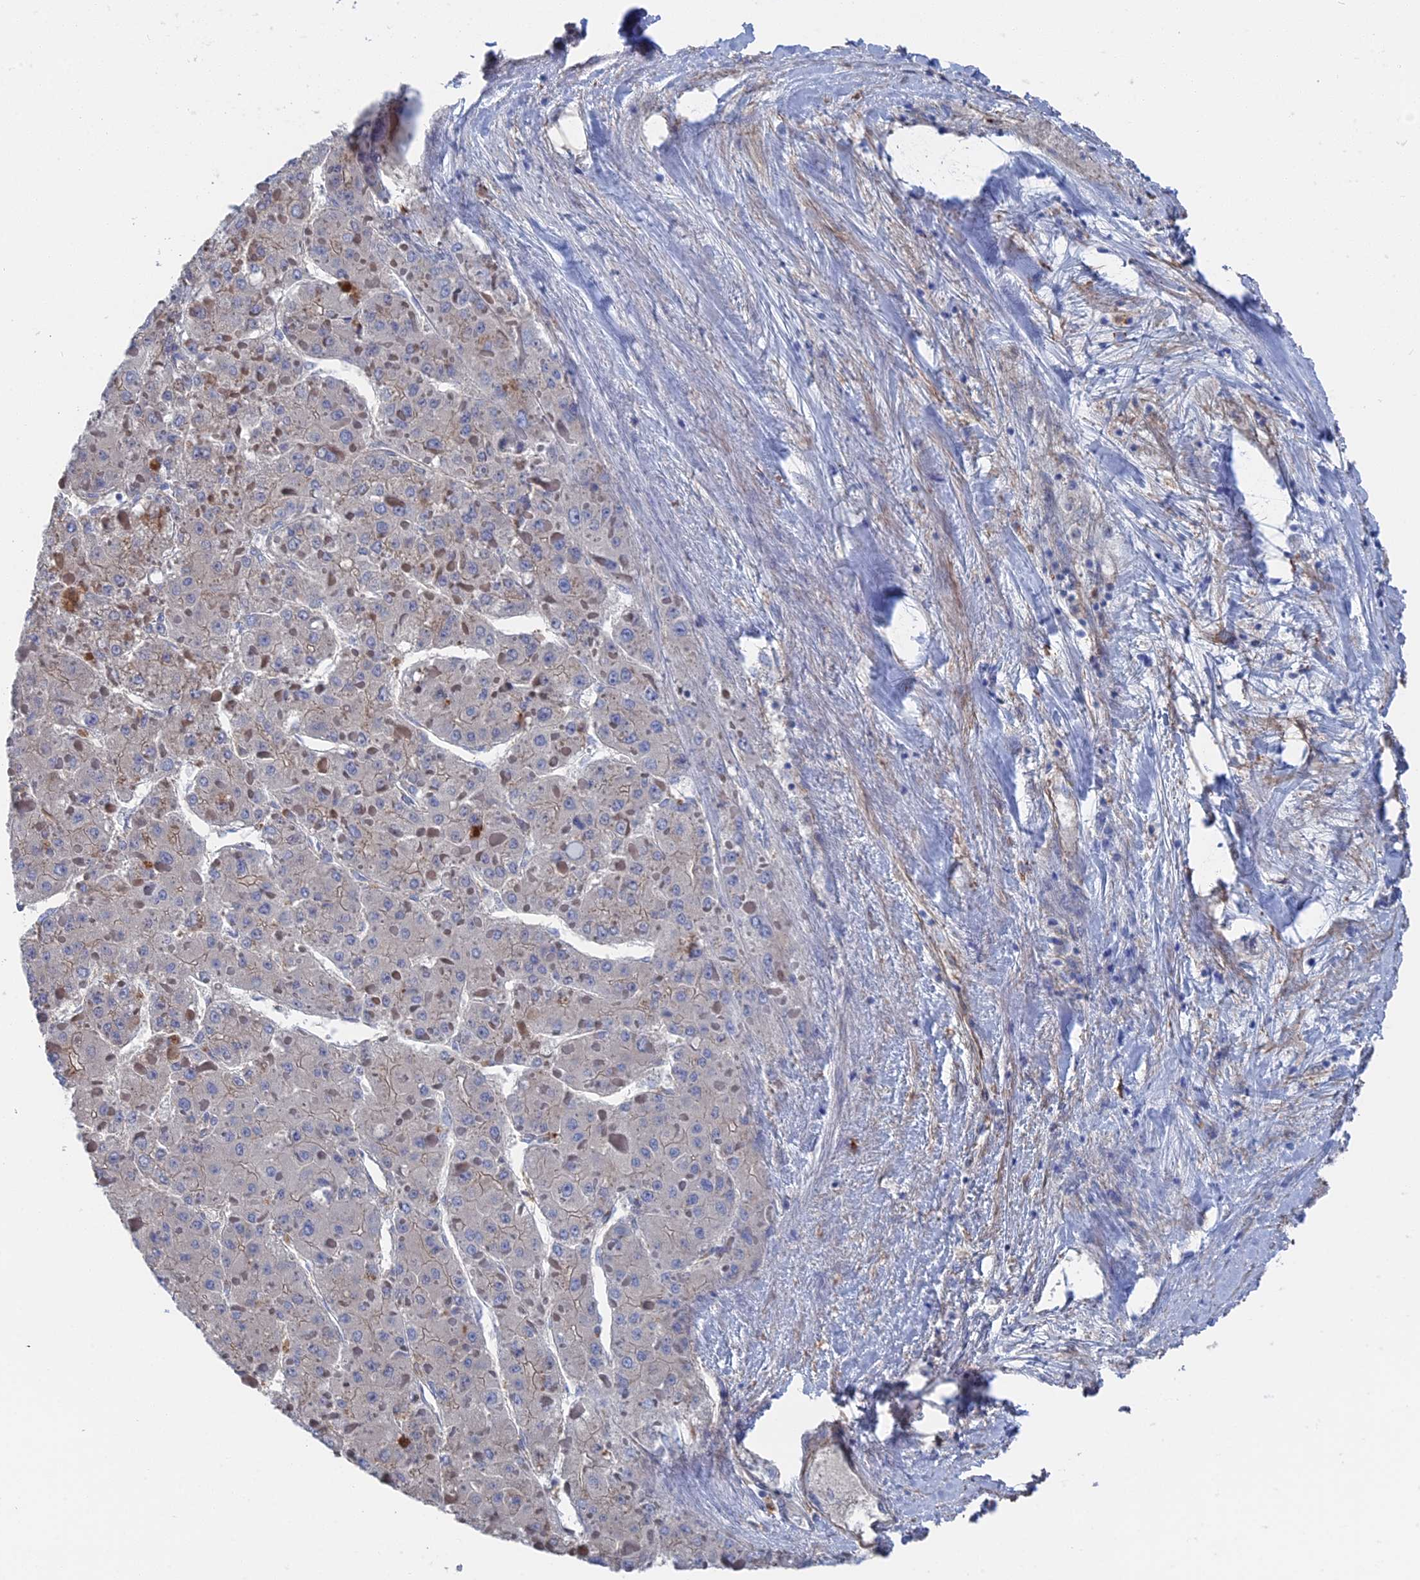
{"staining": {"intensity": "negative", "quantity": "none", "location": "none"}, "tissue": "liver cancer", "cell_type": "Tumor cells", "image_type": "cancer", "snomed": [{"axis": "morphology", "description": "Carcinoma, Hepatocellular, NOS"}, {"axis": "topography", "description": "Liver"}], "caption": "This image is of liver hepatocellular carcinoma stained with IHC to label a protein in brown with the nuclei are counter-stained blue. There is no expression in tumor cells.", "gene": "STRA6", "patient": {"sex": "female", "age": 73}}